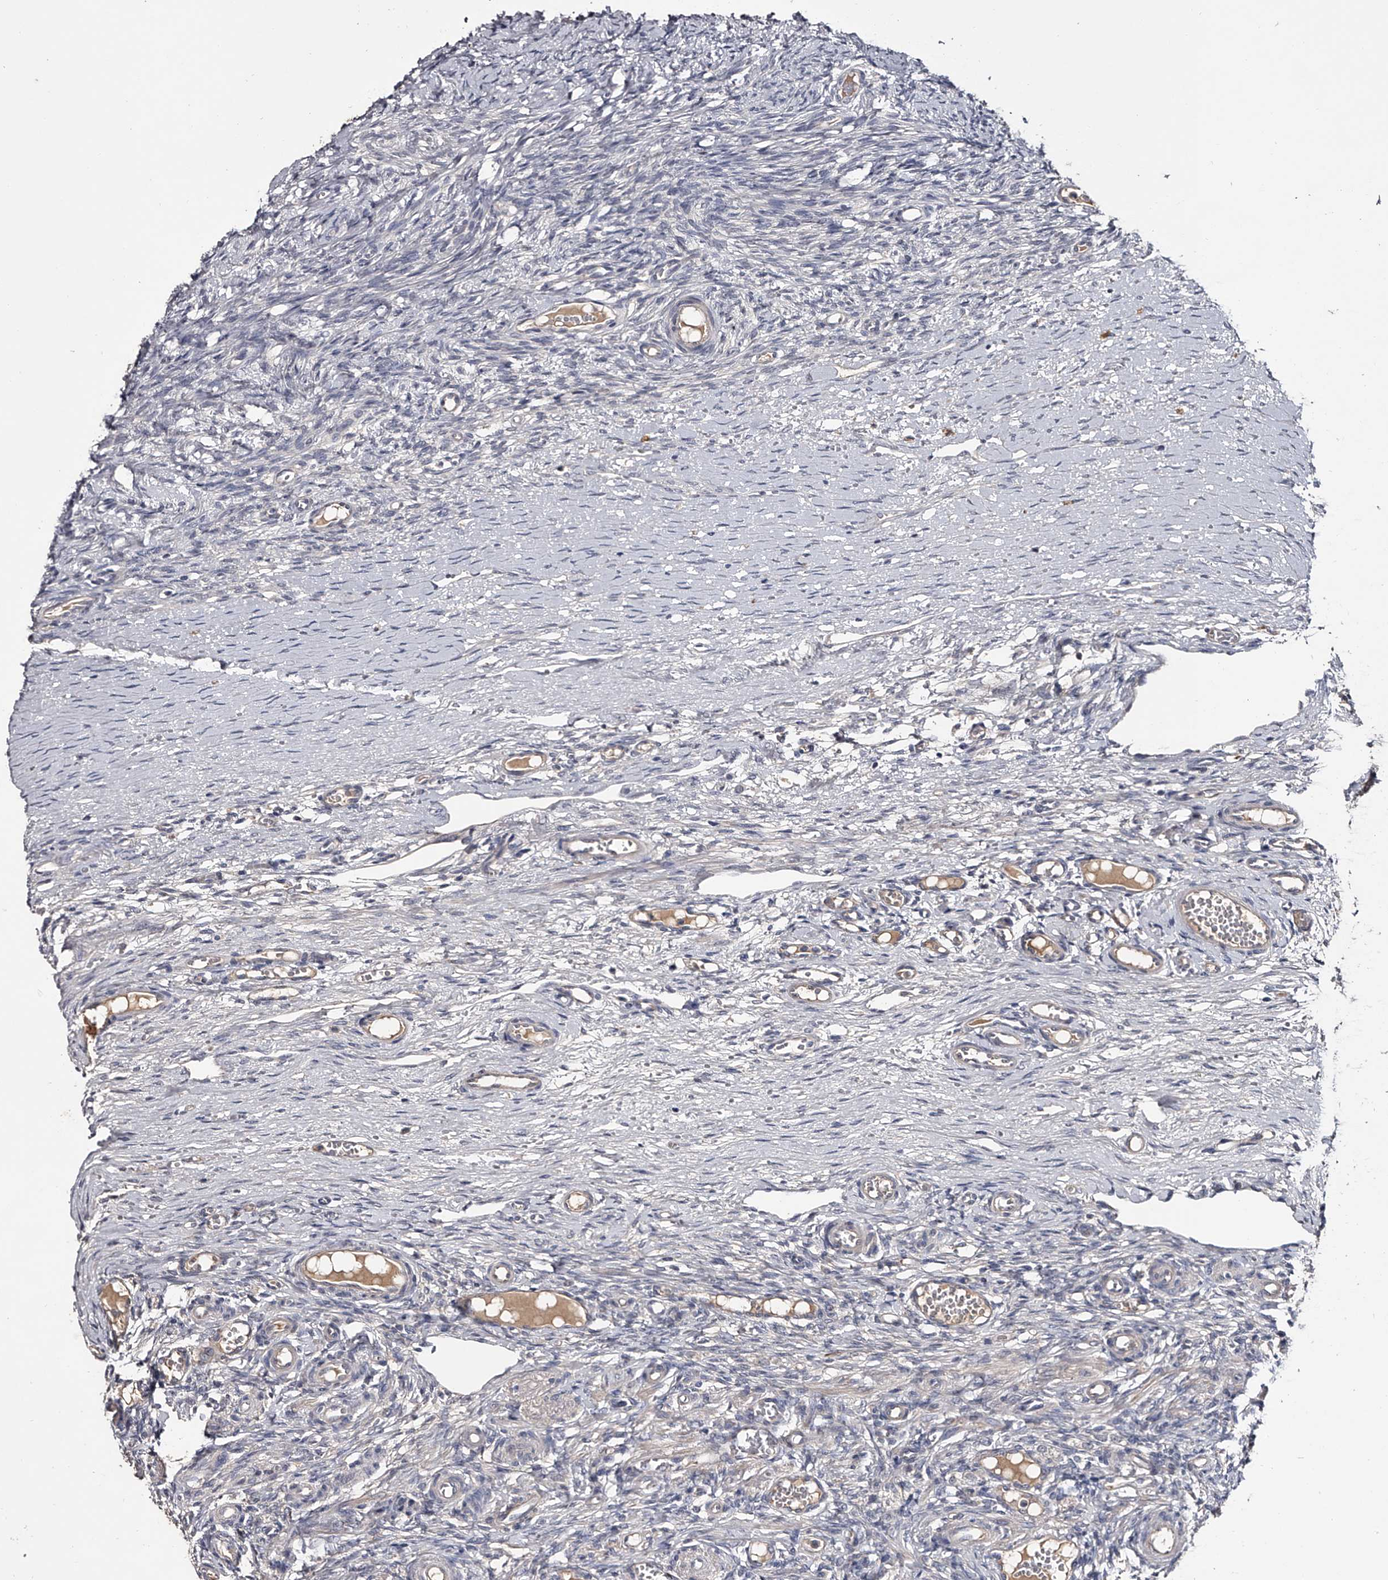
{"staining": {"intensity": "negative", "quantity": "none", "location": "none"}, "tissue": "ovary", "cell_type": "Ovarian stroma cells", "image_type": "normal", "snomed": [{"axis": "morphology", "description": "Adenocarcinoma, NOS"}, {"axis": "topography", "description": "Endometrium"}], "caption": "High power microscopy photomicrograph of an immunohistochemistry (IHC) histopathology image of unremarkable ovary, revealing no significant positivity in ovarian stroma cells.", "gene": "MDN1", "patient": {"sex": "female", "age": 32}}